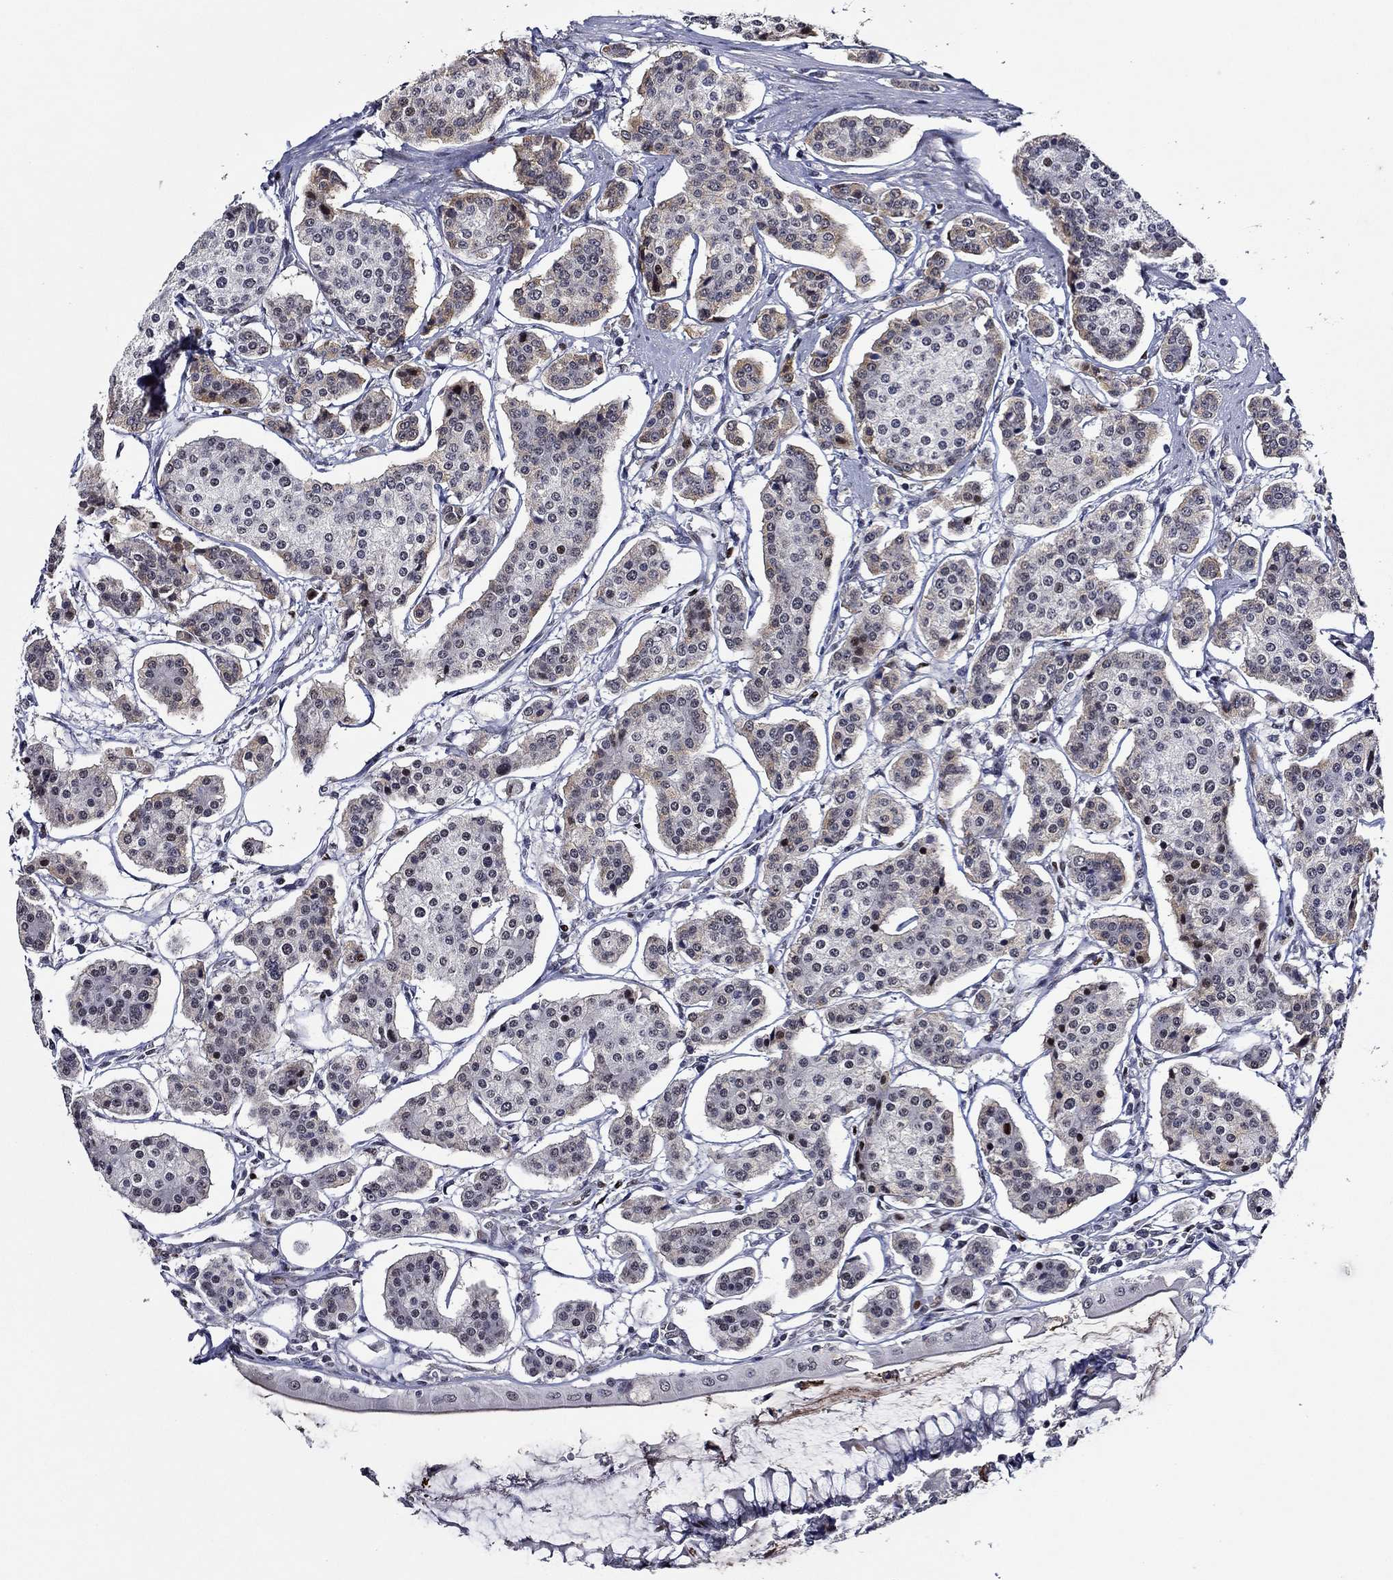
{"staining": {"intensity": "moderate", "quantity": "<25%", "location": "nuclear"}, "tissue": "carcinoid", "cell_type": "Tumor cells", "image_type": "cancer", "snomed": [{"axis": "morphology", "description": "Carcinoid, malignant, NOS"}, {"axis": "topography", "description": "Small intestine"}], "caption": "DAB immunohistochemical staining of human carcinoid (malignant) demonstrates moderate nuclear protein expression in approximately <25% of tumor cells. (Brightfield microscopy of DAB IHC at high magnification).", "gene": "GATA2", "patient": {"sex": "female", "age": 65}}